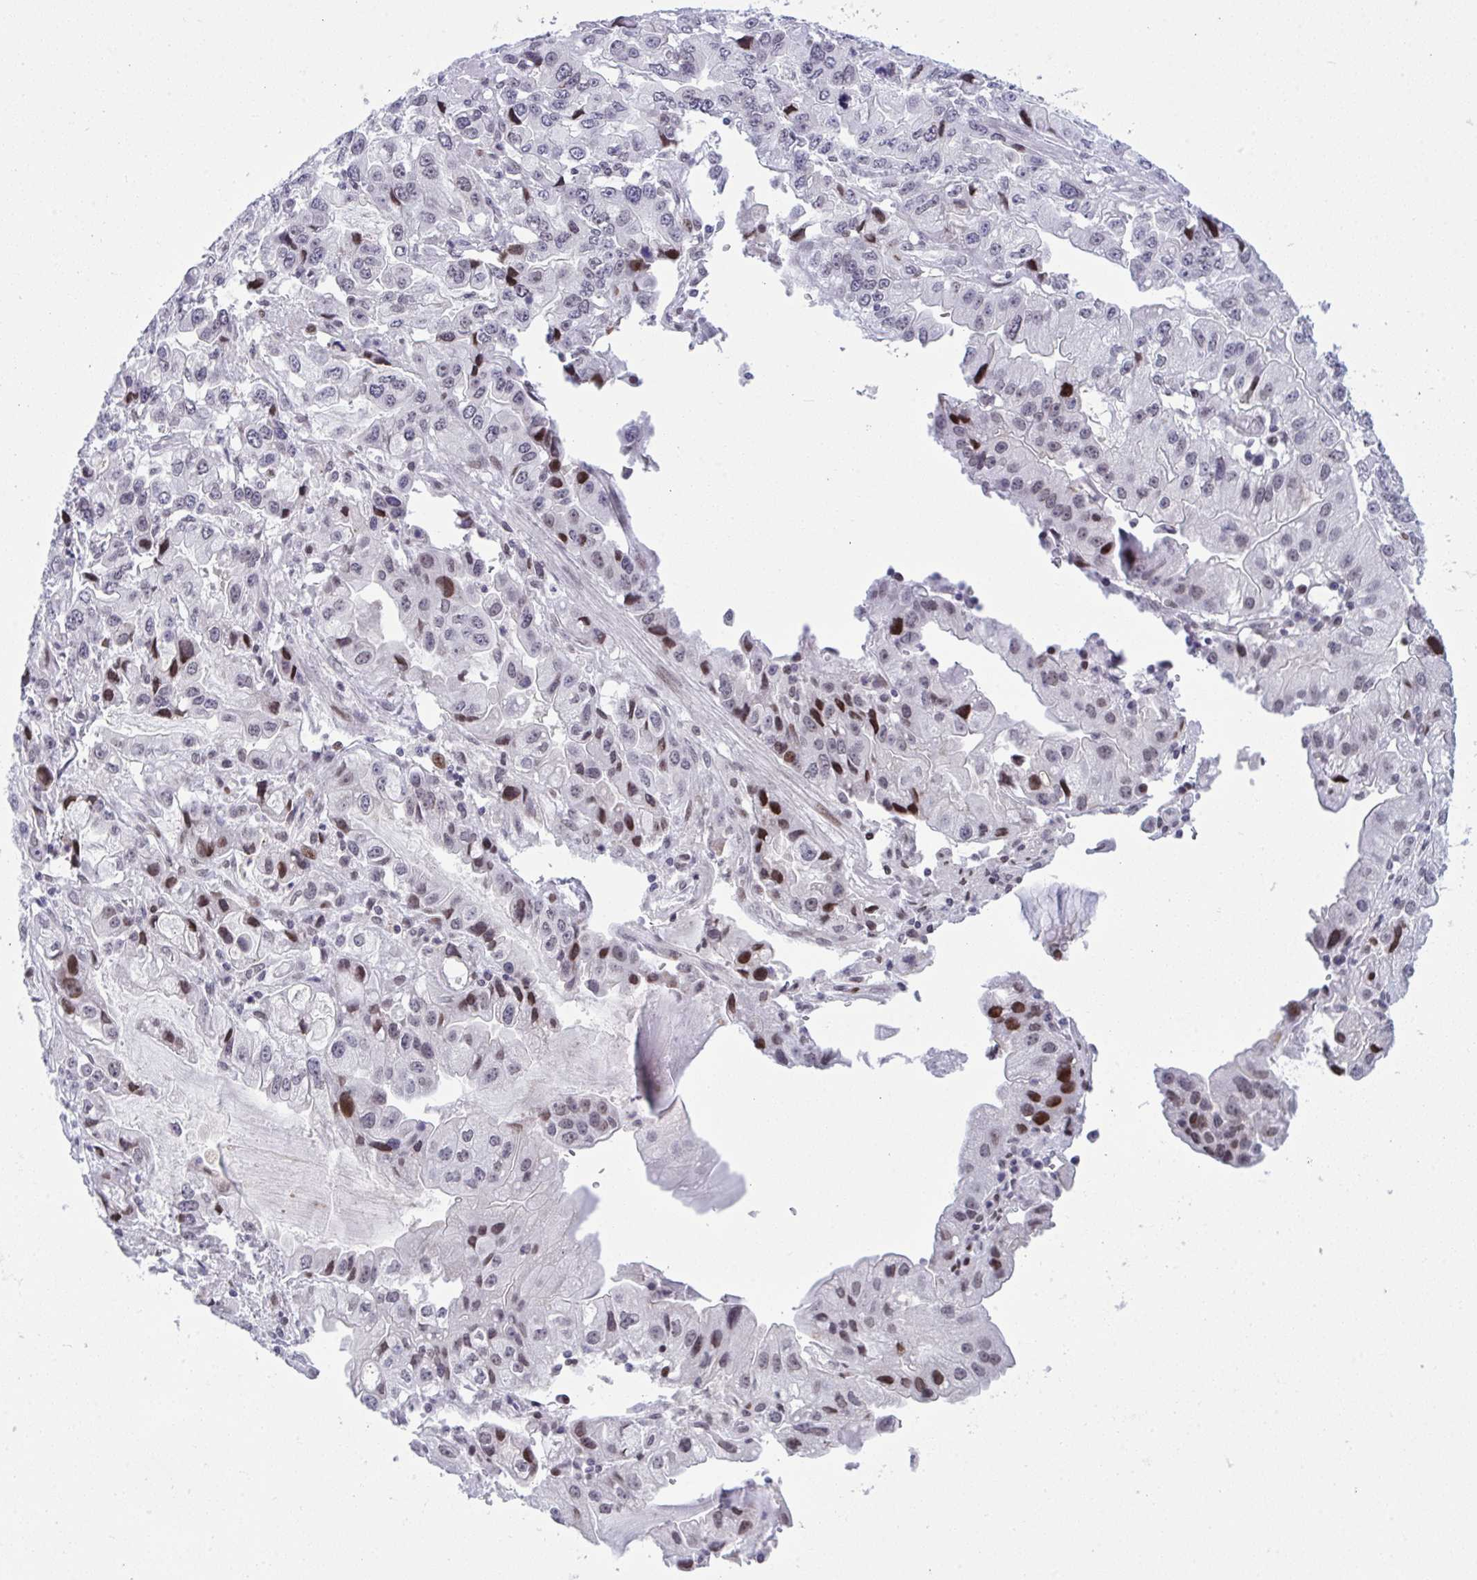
{"staining": {"intensity": "strong", "quantity": "<25%", "location": "nuclear"}, "tissue": "stomach cancer", "cell_type": "Tumor cells", "image_type": "cancer", "snomed": [{"axis": "morphology", "description": "Adenocarcinoma, NOS"}, {"axis": "topography", "description": "Stomach, lower"}], "caption": "This photomicrograph reveals immunohistochemistry staining of human adenocarcinoma (stomach), with medium strong nuclear positivity in approximately <25% of tumor cells.", "gene": "ZFHX3", "patient": {"sex": "female", "age": 93}}